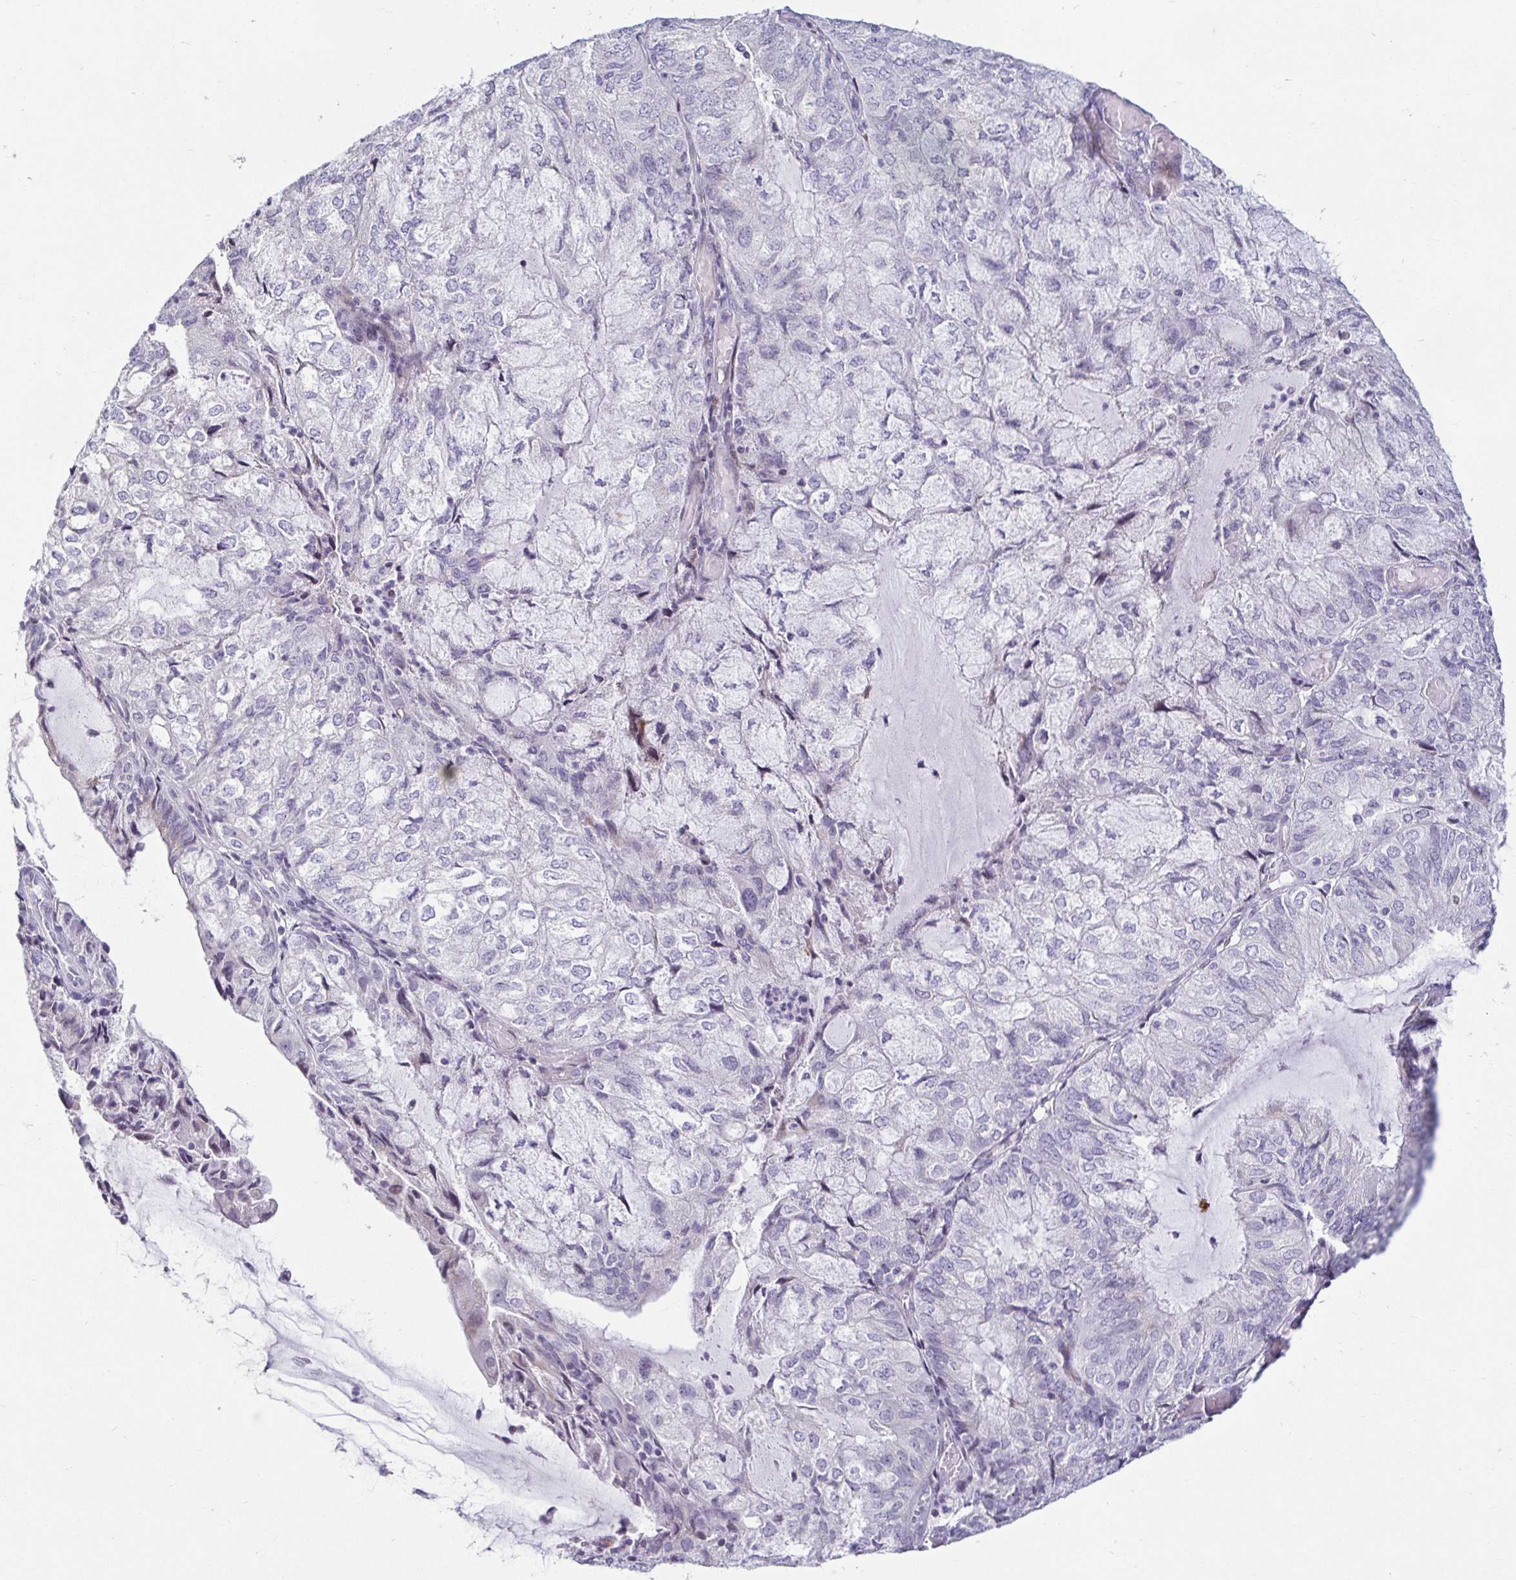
{"staining": {"intensity": "negative", "quantity": "none", "location": "none"}, "tissue": "endometrial cancer", "cell_type": "Tumor cells", "image_type": "cancer", "snomed": [{"axis": "morphology", "description": "Adenocarcinoma, NOS"}, {"axis": "topography", "description": "Endometrium"}], "caption": "The micrograph displays no staining of tumor cells in endometrial adenocarcinoma.", "gene": "CR2", "patient": {"sex": "female", "age": 81}}